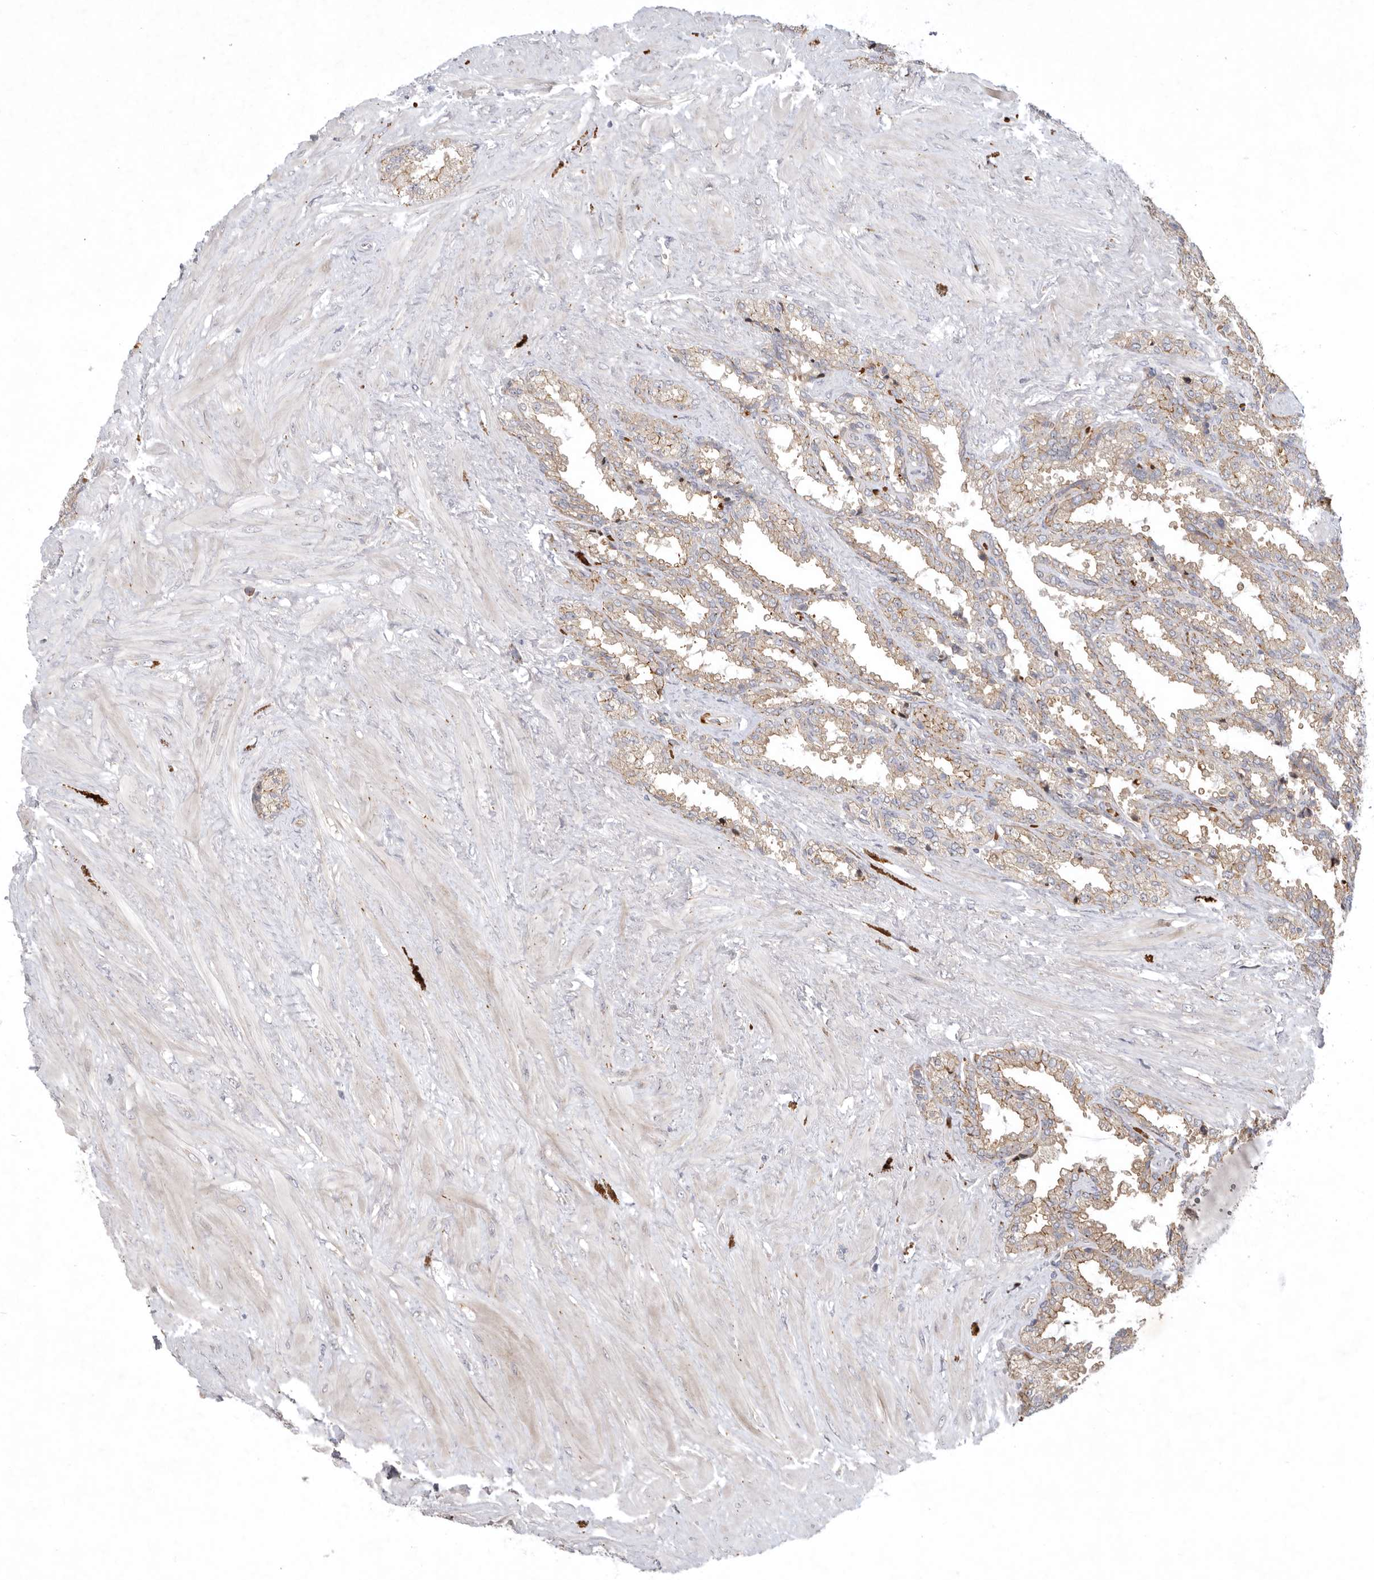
{"staining": {"intensity": "weak", "quantity": ">75%", "location": "cytoplasmic/membranous"}, "tissue": "seminal vesicle", "cell_type": "Glandular cells", "image_type": "normal", "snomed": [{"axis": "morphology", "description": "Normal tissue, NOS"}, {"axis": "topography", "description": "Seminal veicle"}], "caption": "IHC micrograph of normal human seminal vesicle stained for a protein (brown), which reveals low levels of weak cytoplasmic/membranous expression in approximately >75% of glandular cells.", "gene": "KIF2B", "patient": {"sex": "male", "age": 46}}